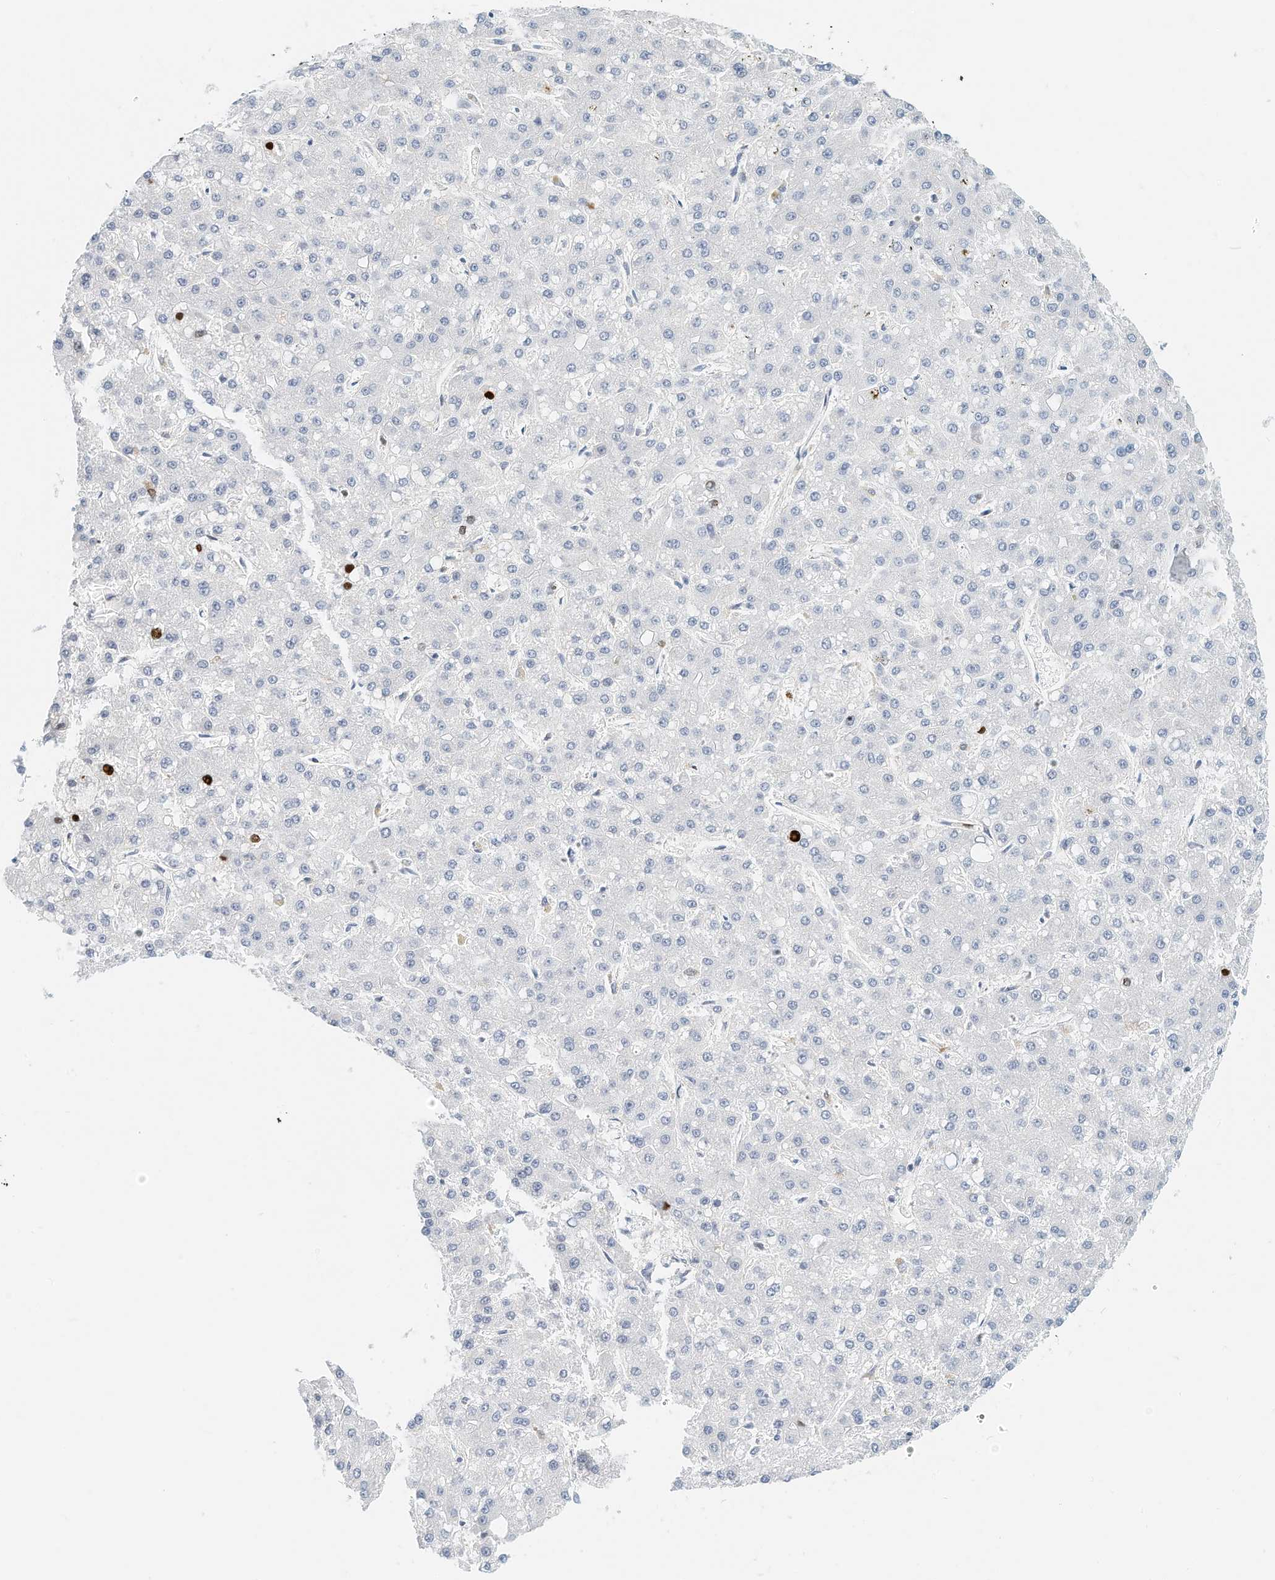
{"staining": {"intensity": "negative", "quantity": "none", "location": "none"}, "tissue": "liver cancer", "cell_type": "Tumor cells", "image_type": "cancer", "snomed": [{"axis": "morphology", "description": "Carcinoma, Hepatocellular, NOS"}, {"axis": "topography", "description": "Liver"}], "caption": "Liver cancer was stained to show a protein in brown. There is no significant expression in tumor cells.", "gene": "ARHGAP28", "patient": {"sex": "male", "age": 67}}